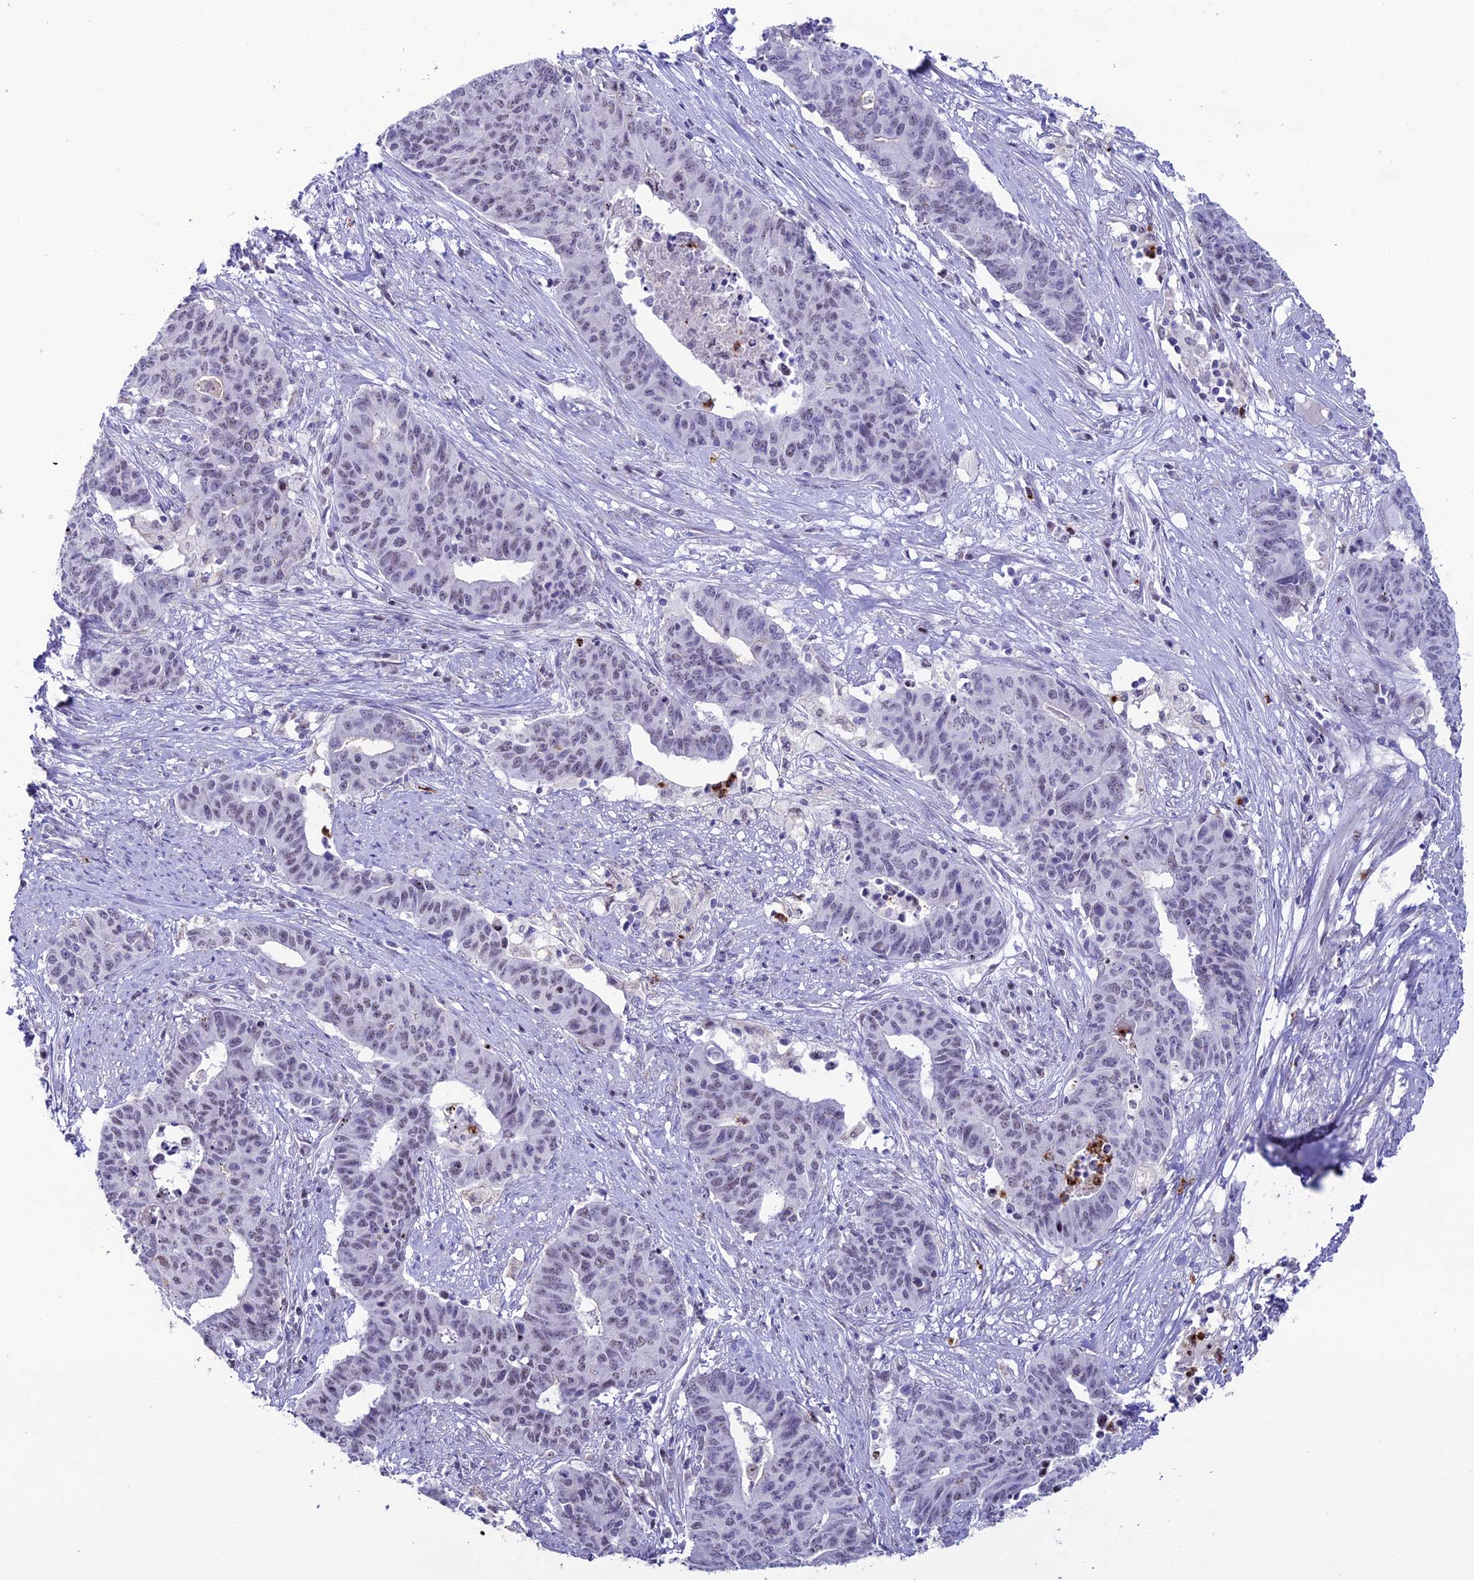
{"staining": {"intensity": "weak", "quantity": "25%-75%", "location": "nuclear"}, "tissue": "endometrial cancer", "cell_type": "Tumor cells", "image_type": "cancer", "snomed": [{"axis": "morphology", "description": "Adenocarcinoma, NOS"}, {"axis": "topography", "description": "Endometrium"}], "caption": "This histopathology image displays IHC staining of endometrial cancer (adenocarcinoma), with low weak nuclear positivity in about 25%-75% of tumor cells.", "gene": "MFSD2B", "patient": {"sex": "female", "age": 59}}